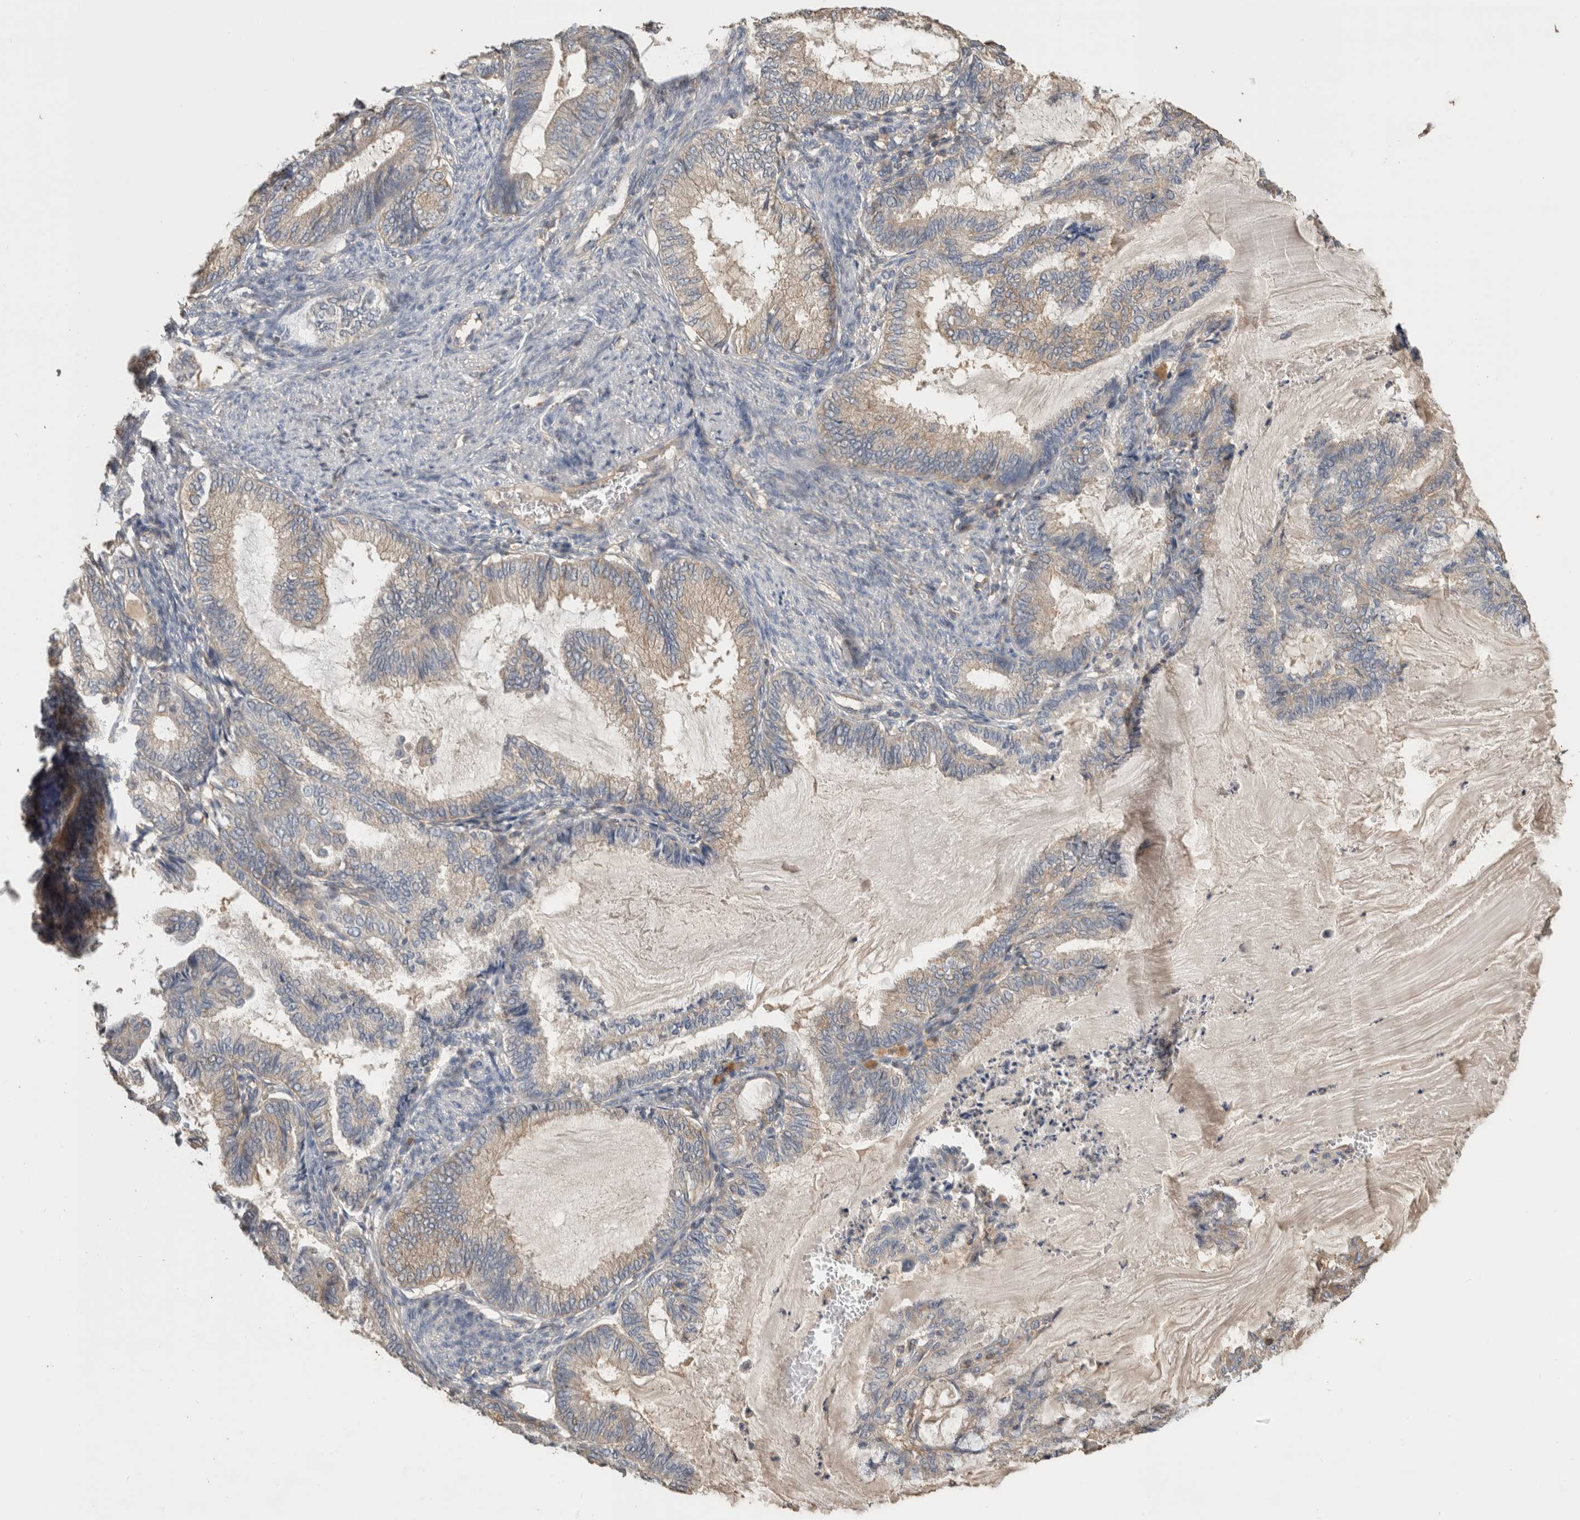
{"staining": {"intensity": "weak", "quantity": "25%-75%", "location": "cytoplasmic/membranous"}, "tissue": "endometrial cancer", "cell_type": "Tumor cells", "image_type": "cancer", "snomed": [{"axis": "morphology", "description": "Adenocarcinoma, NOS"}, {"axis": "topography", "description": "Endometrium"}], "caption": "Endometrial cancer (adenocarcinoma) stained with a brown dye reveals weak cytoplasmic/membranous positive staining in approximately 25%-75% of tumor cells.", "gene": "EIF4G3", "patient": {"sex": "female", "age": 86}}